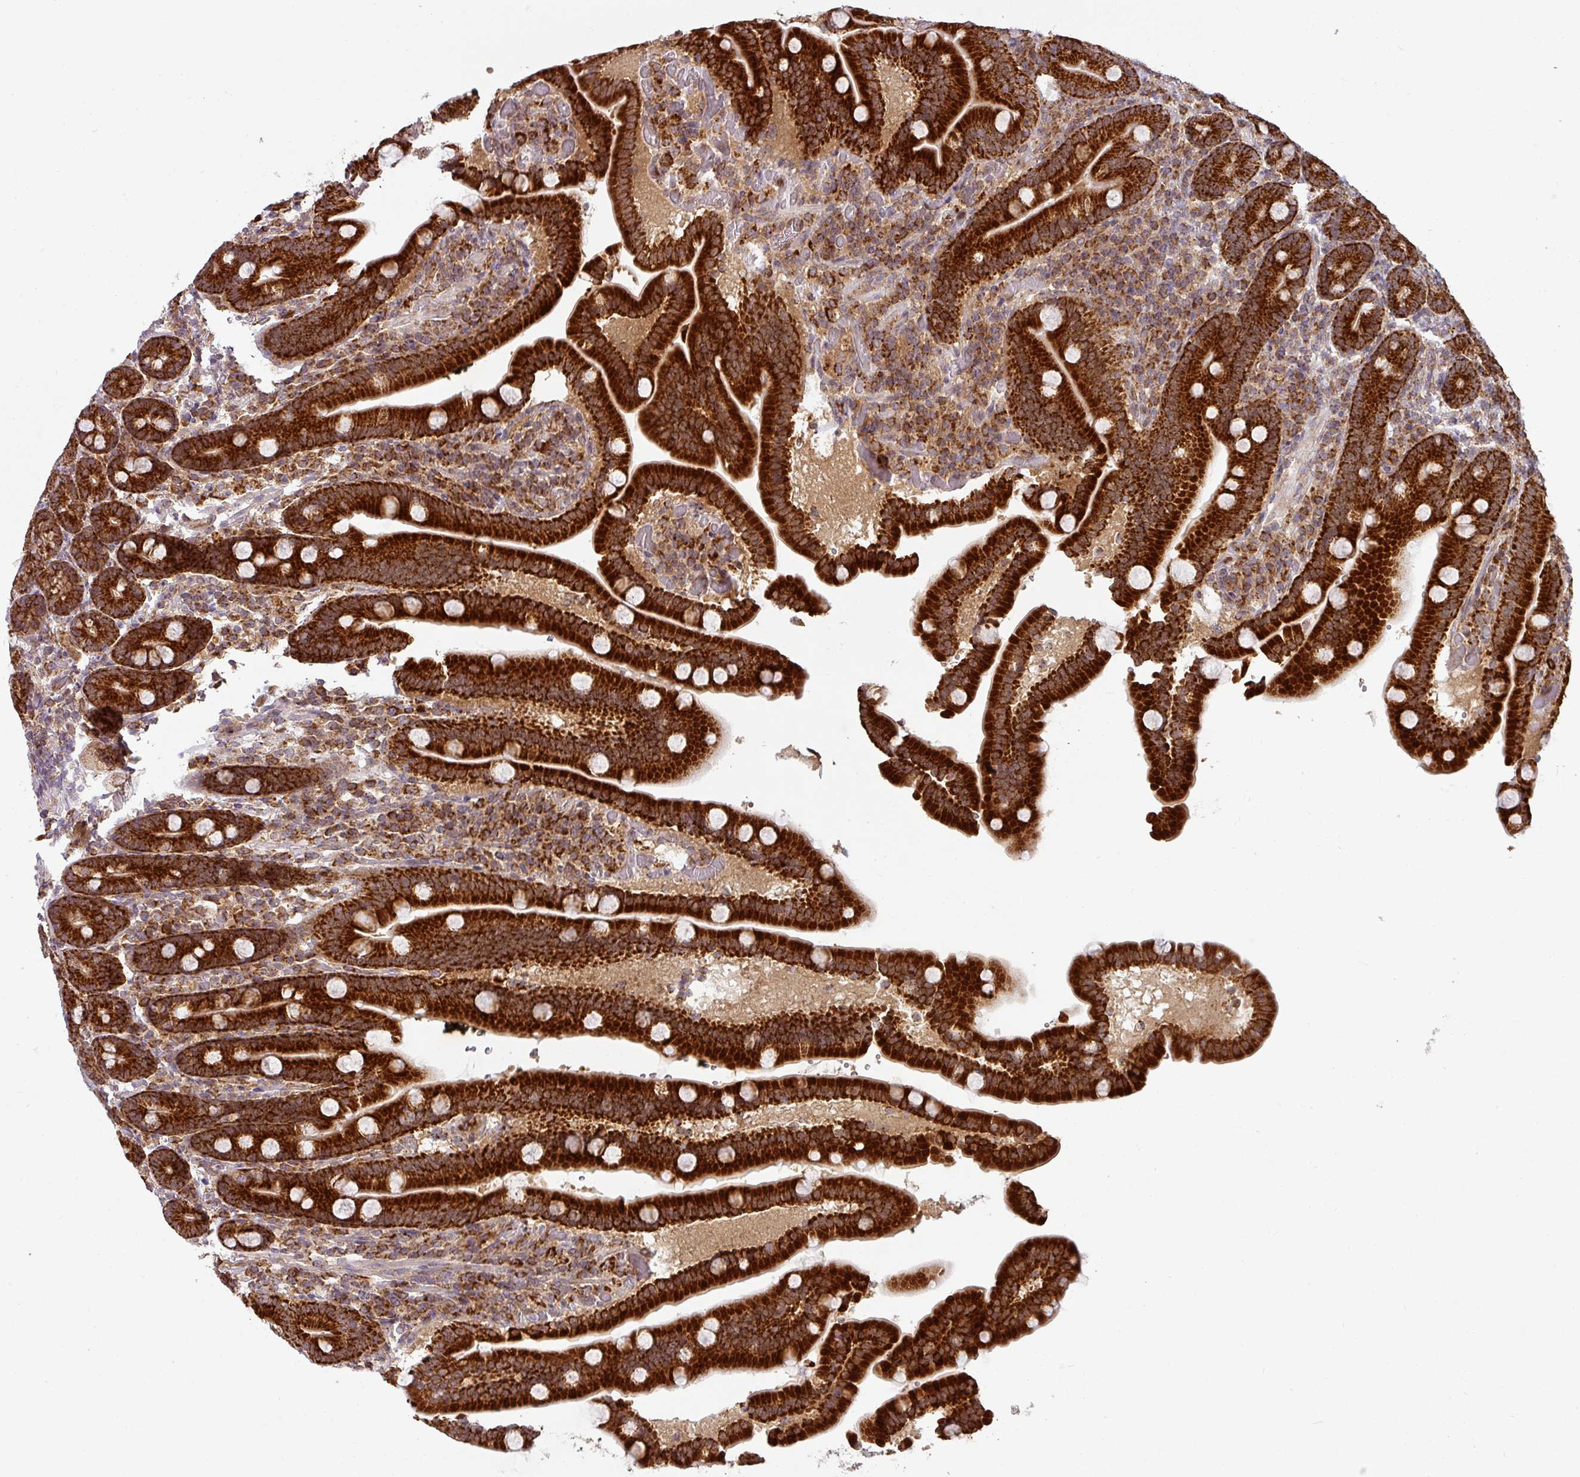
{"staining": {"intensity": "strong", "quantity": ">75%", "location": "cytoplasmic/membranous"}, "tissue": "duodenum", "cell_type": "Glandular cells", "image_type": "normal", "snomed": [{"axis": "morphology", "description": "Normal tissue, NOS"}, {"axis": "topography", "description": "Duodenum"}], "caption": "Protein expression analysis of normal duodenum exhibits strong cytoplasmic/membranous staining in approximately >75% of glandular cells.", "gene": "MRPS16", "patient": {"sex": "female", "age": 62}}